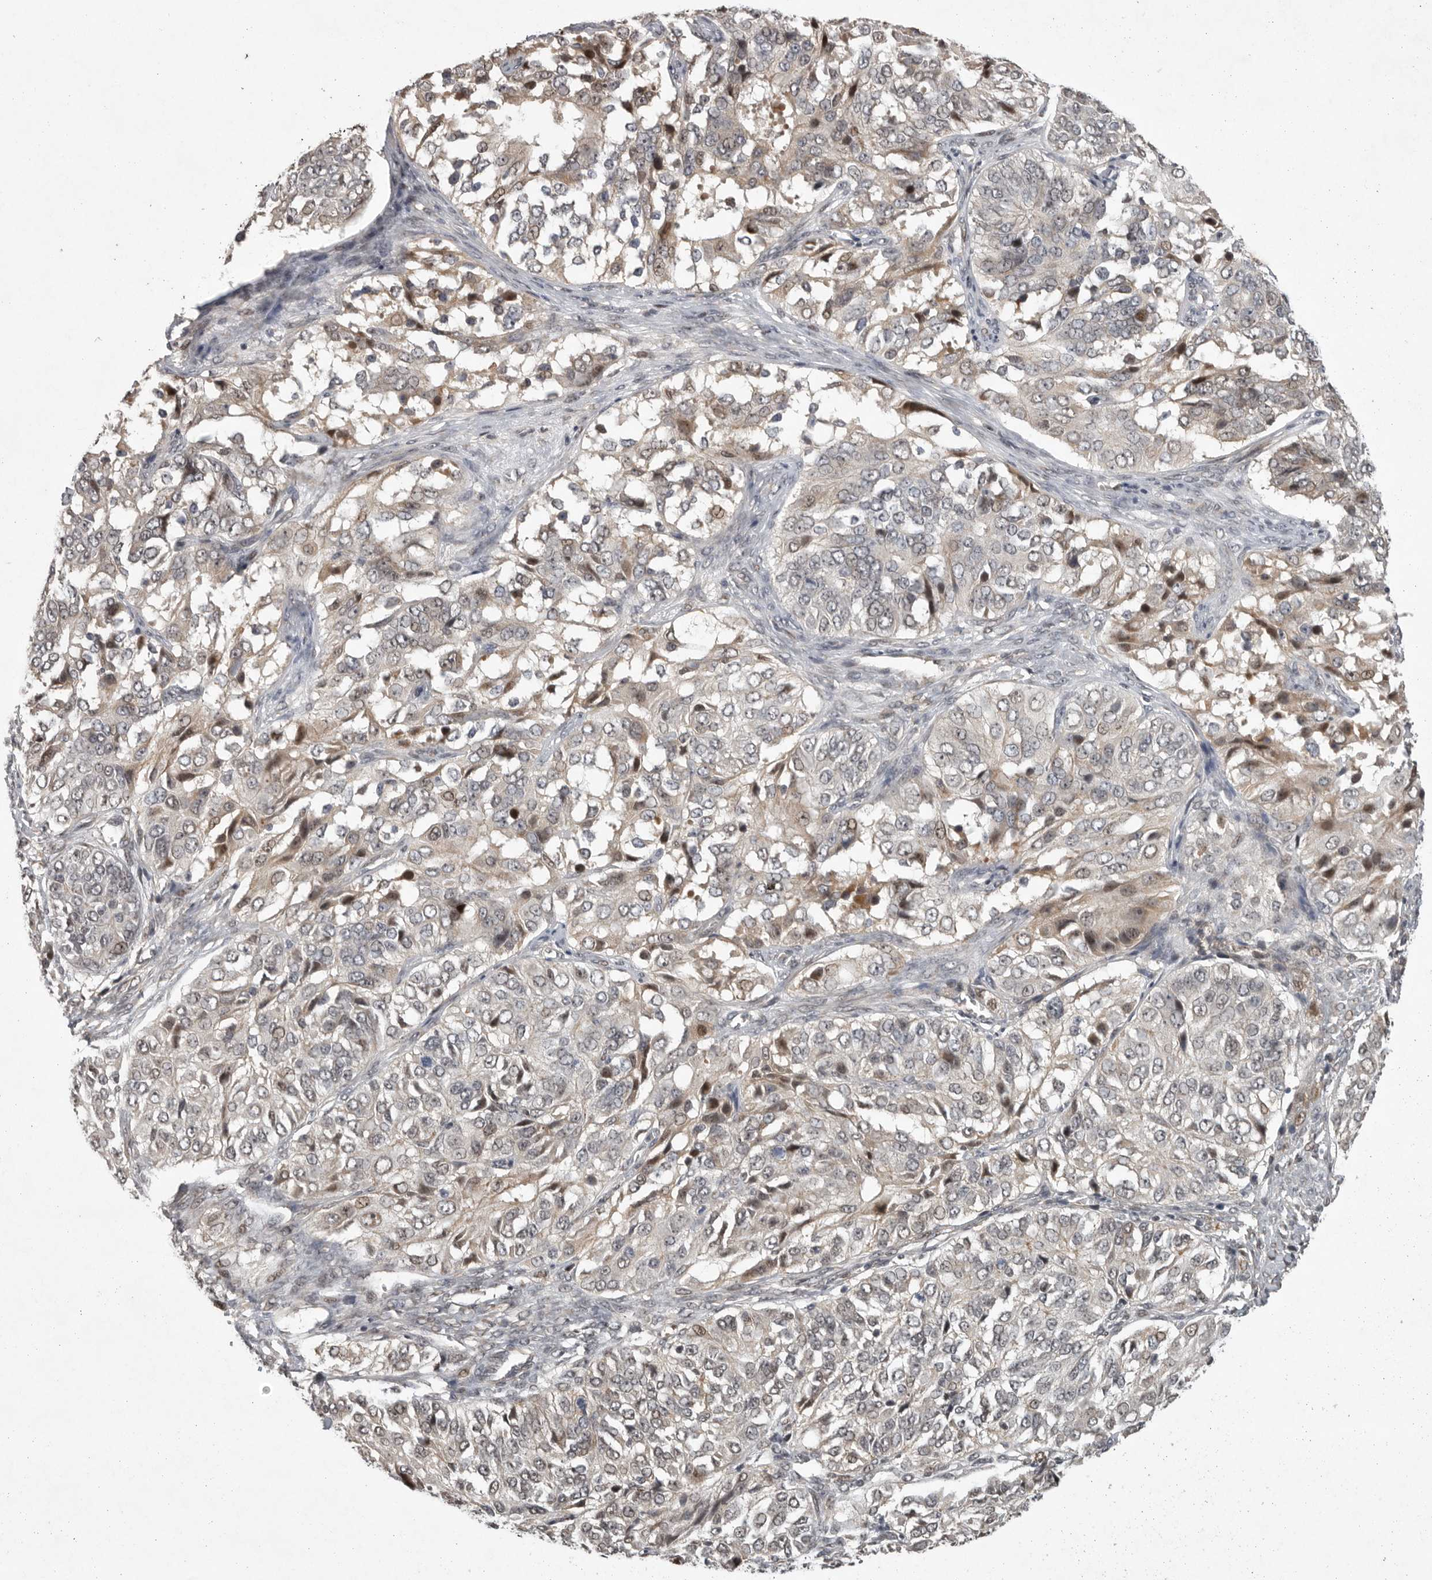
{"staining": {"intensity": "moderate", "quantity": "<25%", "location": "nuclear"}, "tissue": "ovarian cancer", "cell_type": "Tumor cells", "image_type": "cancer", "snomed": [{"axis": "morphology", "description": "Carcinoma, endometroid"}, {"axis": "topography", "description": "Ovary"}], "caption": "Approximately <25% of tumor cells in human ovarian cancer exhibit moderate nuclear protein expression as visualized by brown immunohistochemical staining.", "gene": "MAN2A1", "patient": {"sex": "female", "age": 51}}